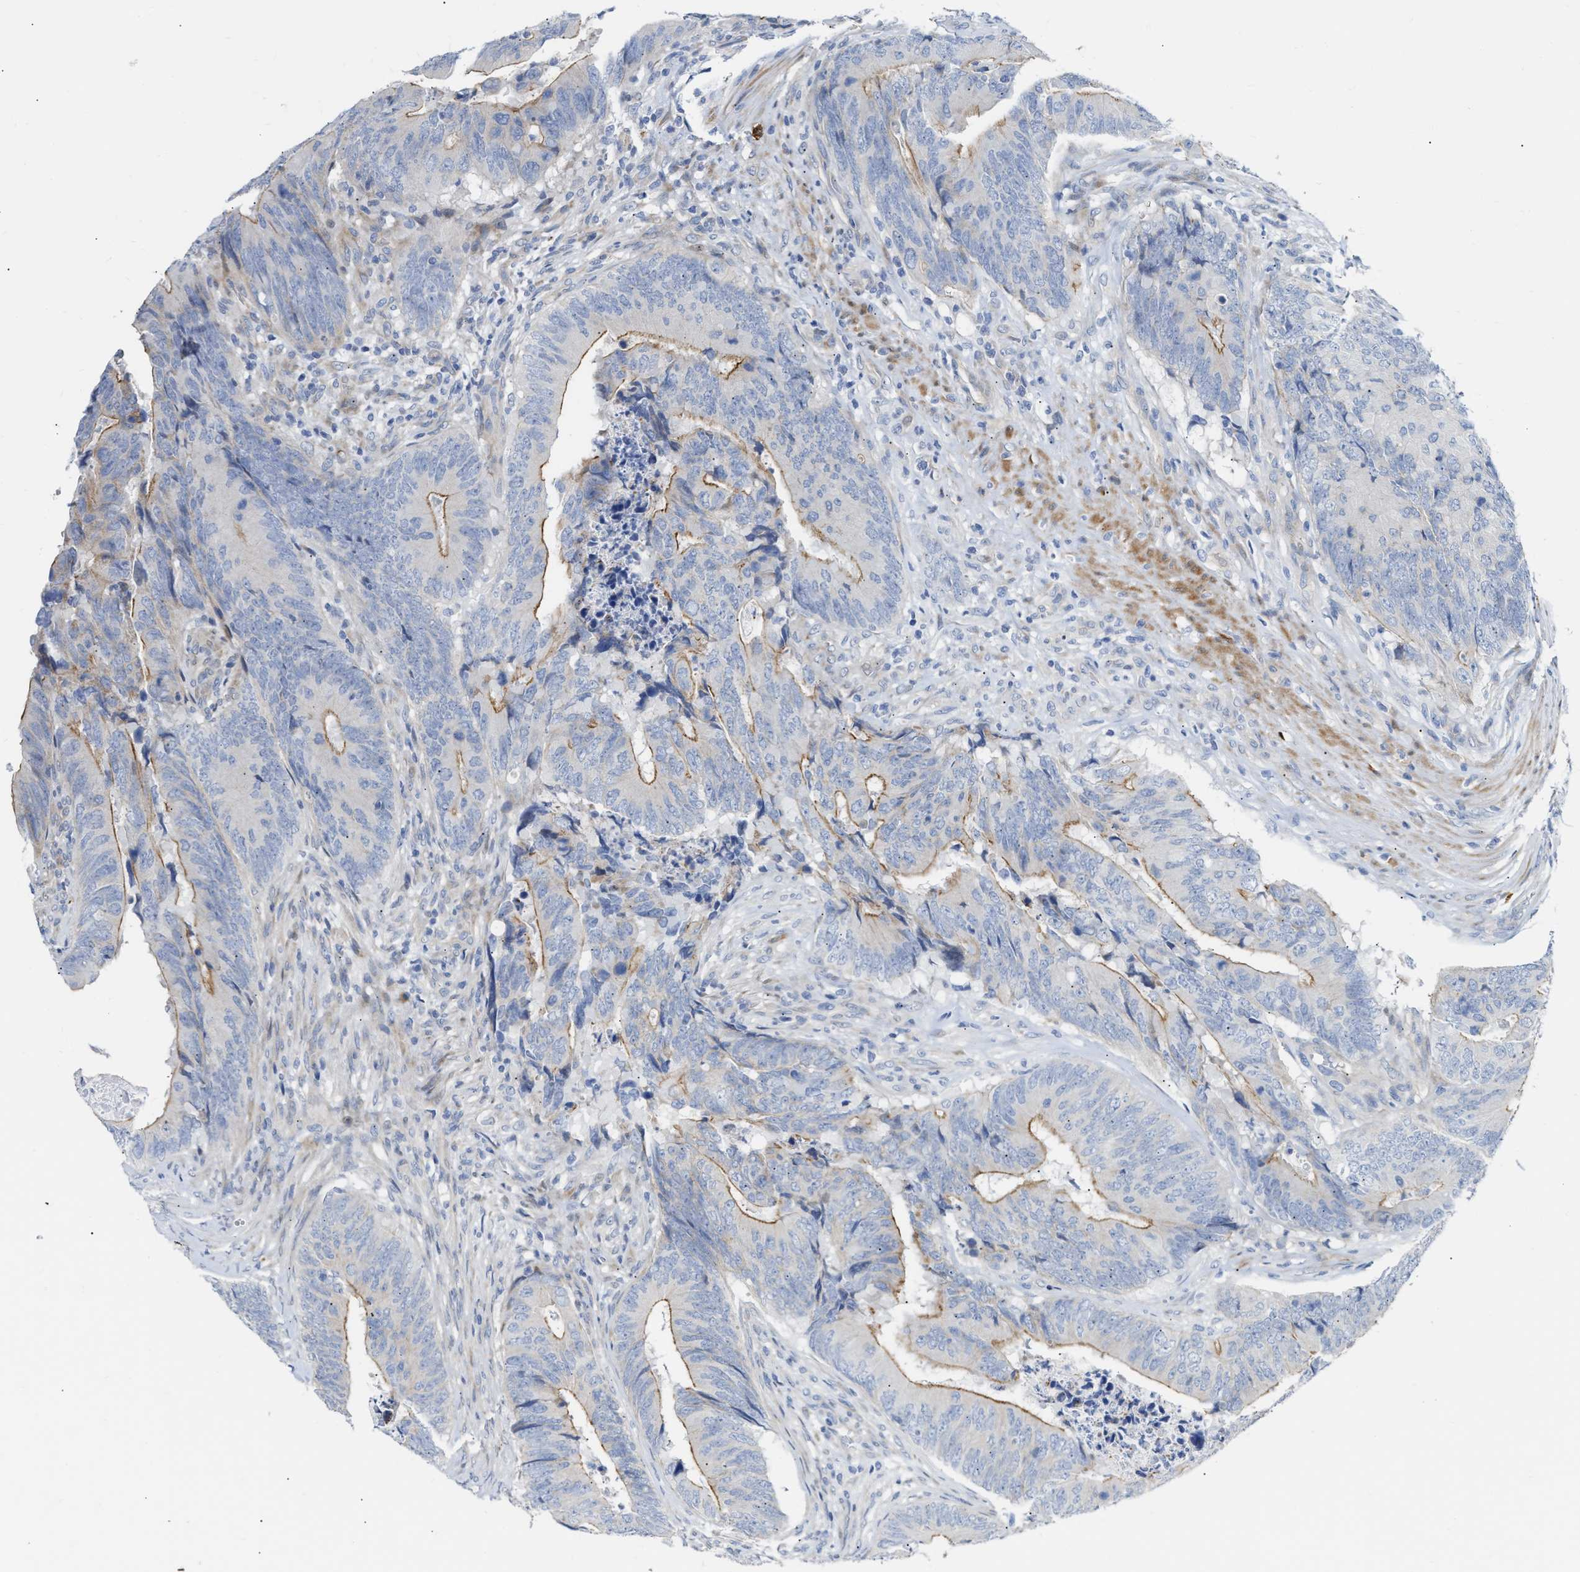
{"staining": {"intensity": "moderate", "quantity": "<25%", "location": "cytoplasmic/membranous"}, "tissue": "colorectal cancer", "cell_type": "Tumor cells", "image_type": "cancer", "snomed": [{"axis": "morphology", "description": "Normal tissue, NOS"}, {"axis": "morphology", "description": "Adenocarcinoma, NOS"}, {"axis": "topography", "description": "Colon"}], "caption": "Colorectal cancer stained with DAB IHC exhibits low levels of moderate cytoplasmic/membranous staining in approximately <25% of tumor cells.", "gene": "FHL1", "patient": {"sex": "male", "age": 56}}